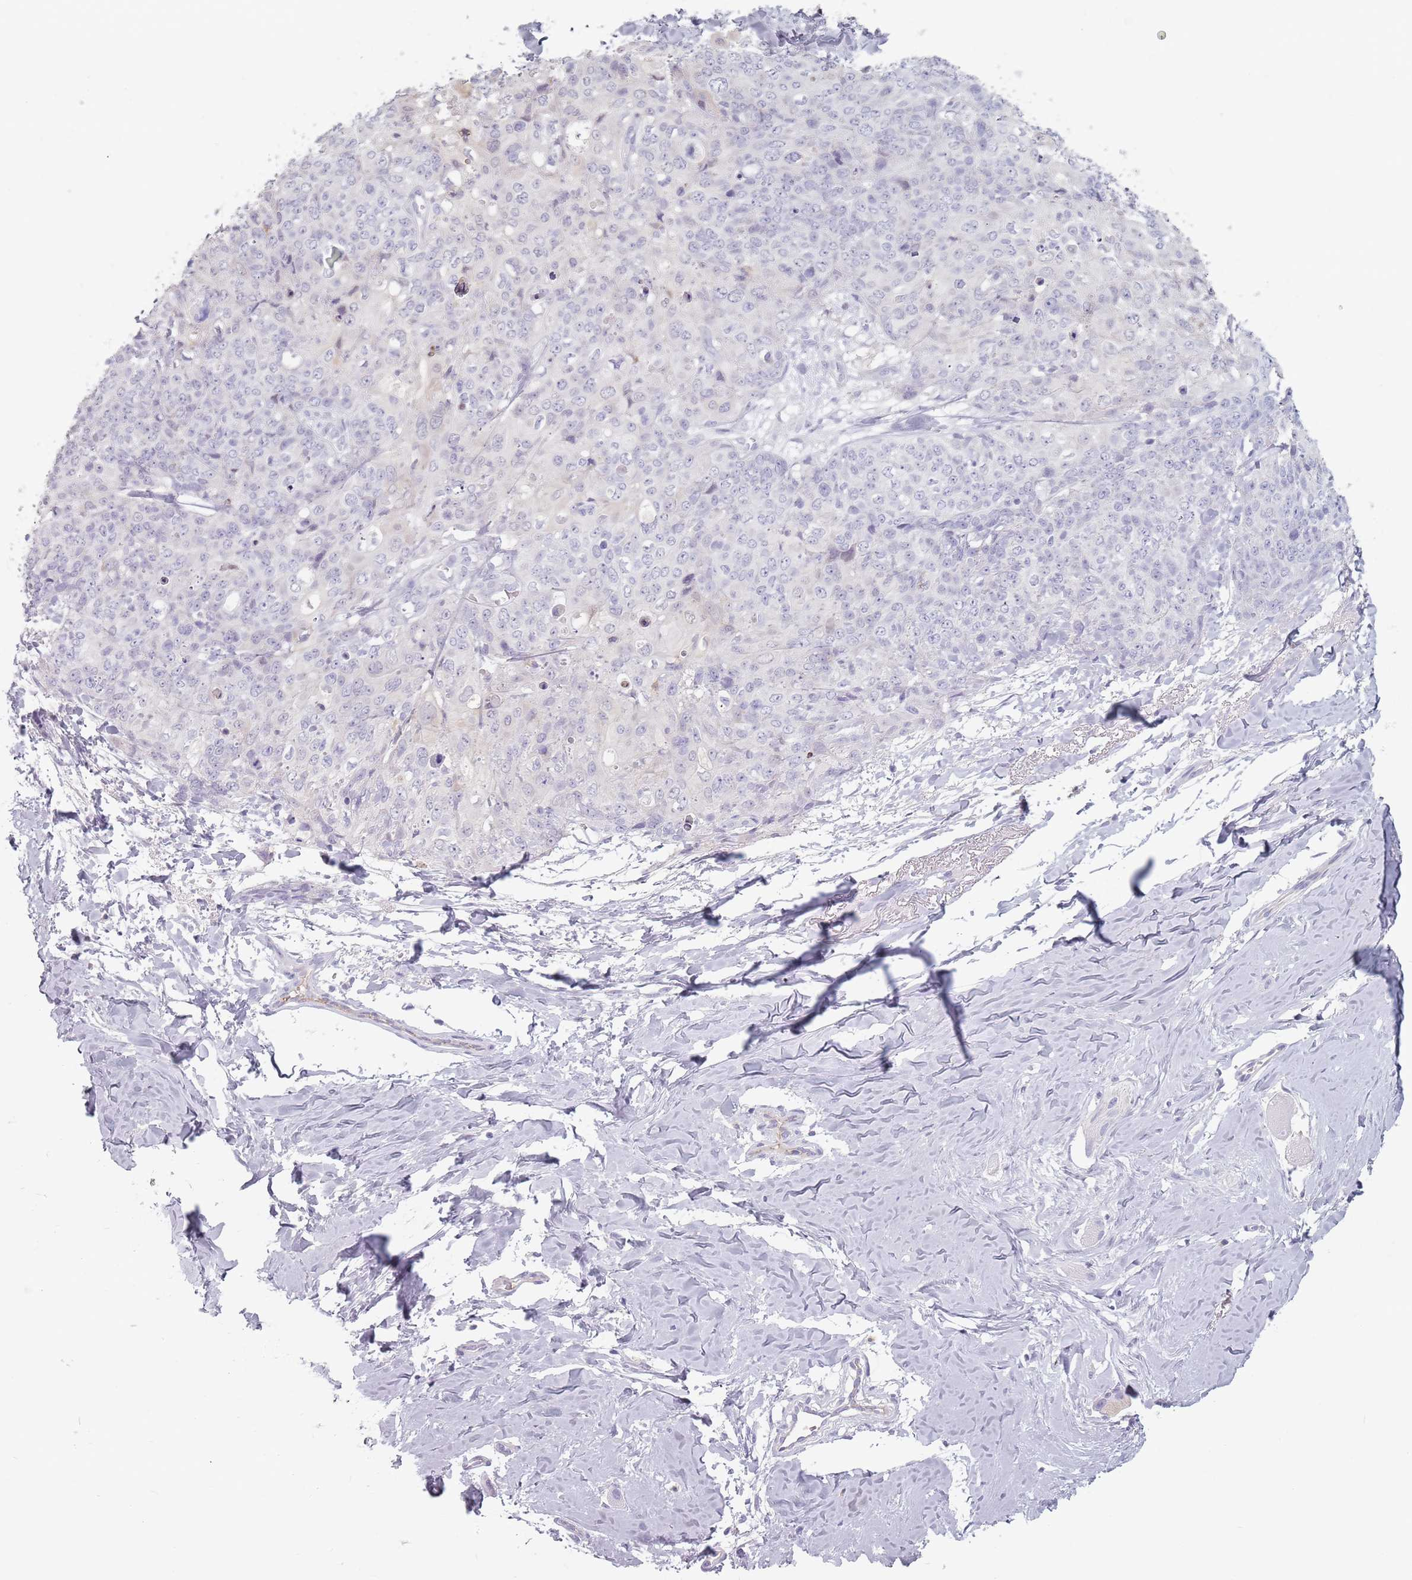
{"staining": {"intensity": "negative", "quantity": "none", "location": "none"}, "tissue": "skin cancer", "cell_type": "Tumor cells", "image_type": "cancer", "snomed": [{"axis": "morphology", "description": "Squamous cell carcinoma, NOS"}, {"axis": "topography", "description": "Skin"}, {"axis": "topography", "description": "Vulva"}], "caption": "This photomicrograph is of squamous cell carcinoma (skin) stained with immunohistochemistry (IHC) to label a protein in brown with the nuclei are counter-stained blue. There is no staining in tumor cells.", "gene": "ZNF584", "patient": {"sex": "female", "age": 85}}